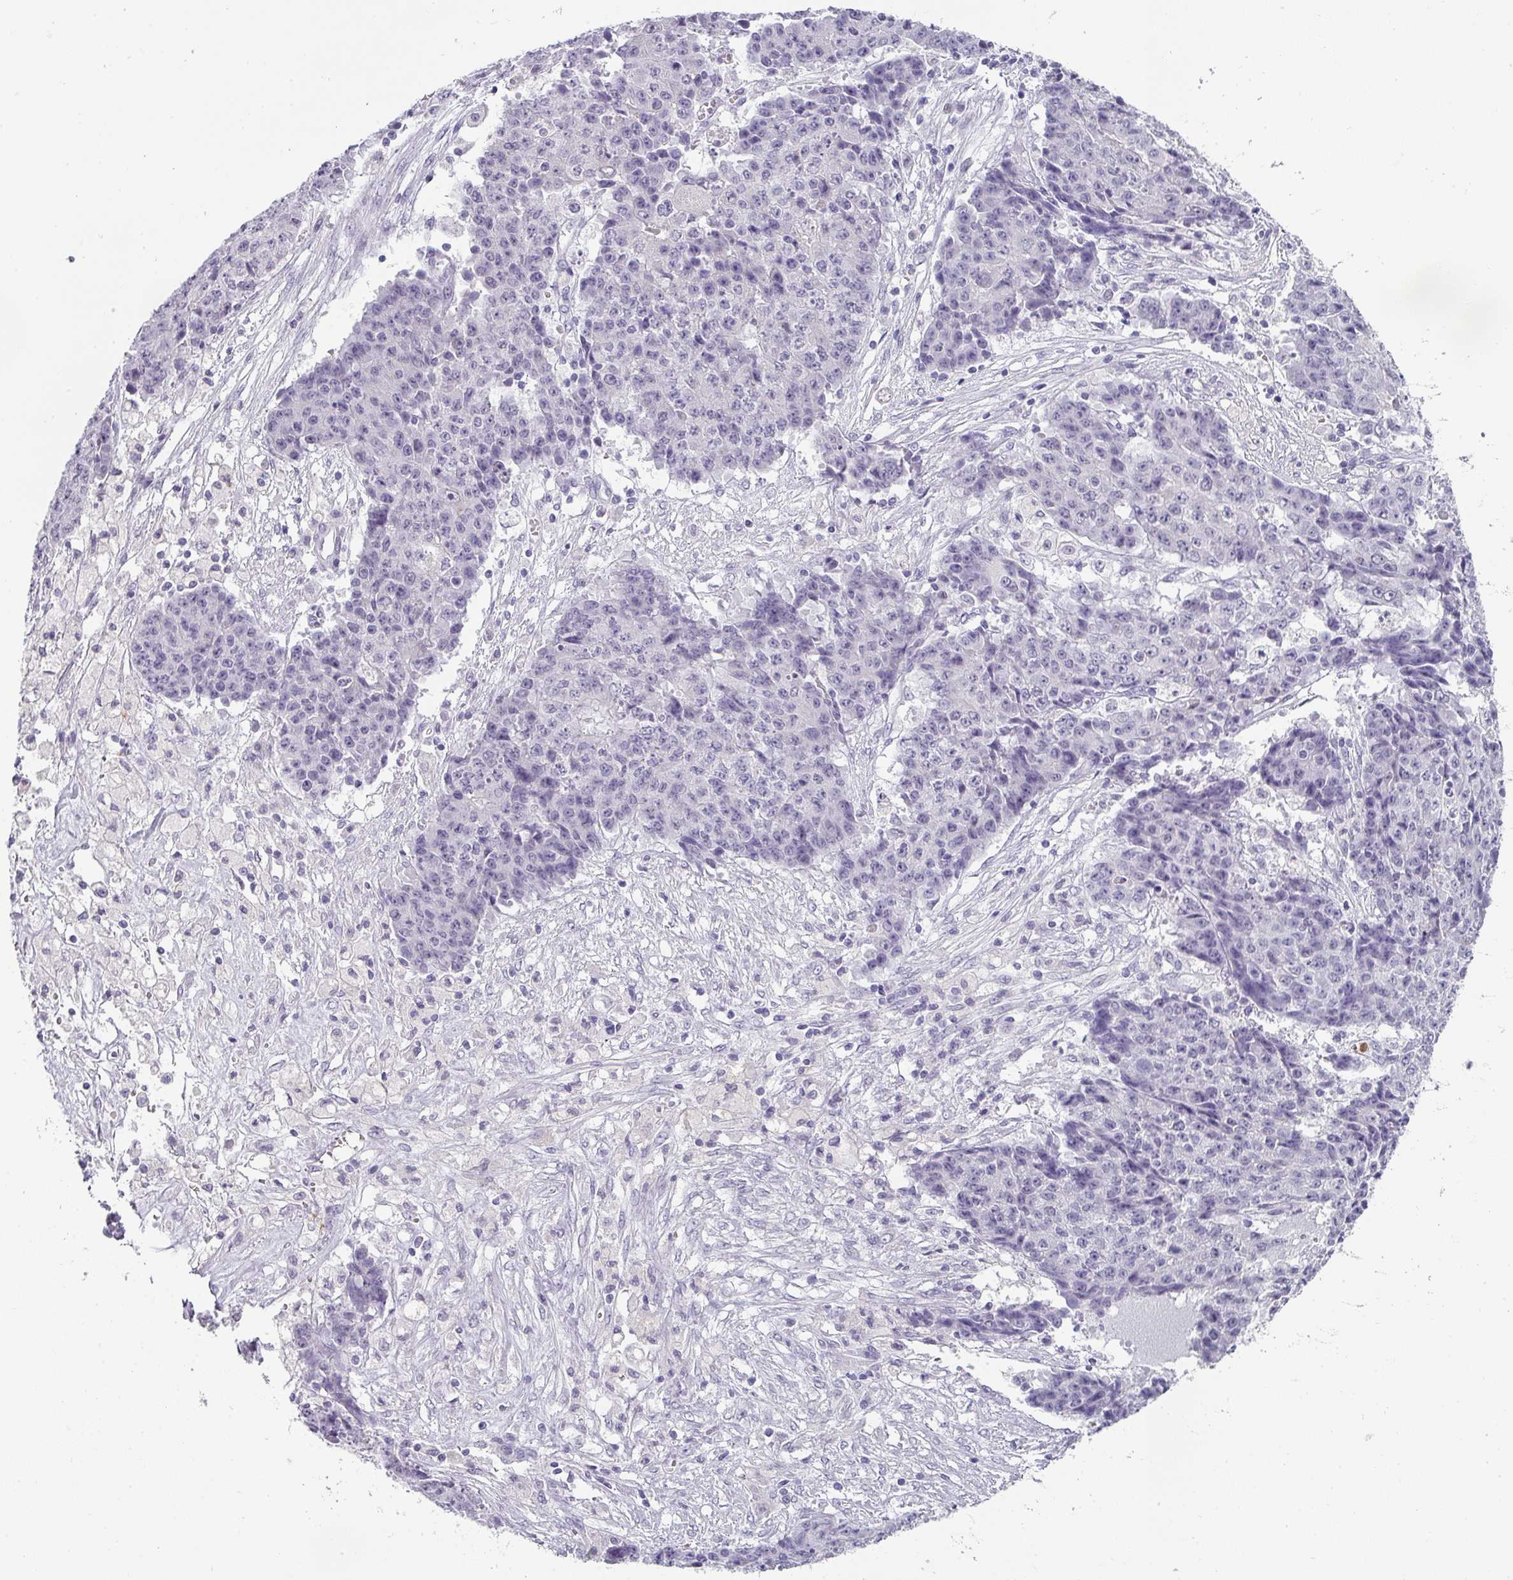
{"staining": {"intensity": "negative", "quantity": "none", "location": "none"}, "tissue": "ovarian cancer", "cell_type": "Tumor cells", "image_type": "cancer", "snomed": [{"axis": "morphology", "description": "Carcinoma, endometroid"}, {"axis": "topography", "description": "Ovary"}], "caption": "Immunohistochemistry of human ovarian cancer reveals no expression in tumor cells.", "gene": "BTLA", "patient": {"sex": "female", "age": 42}}